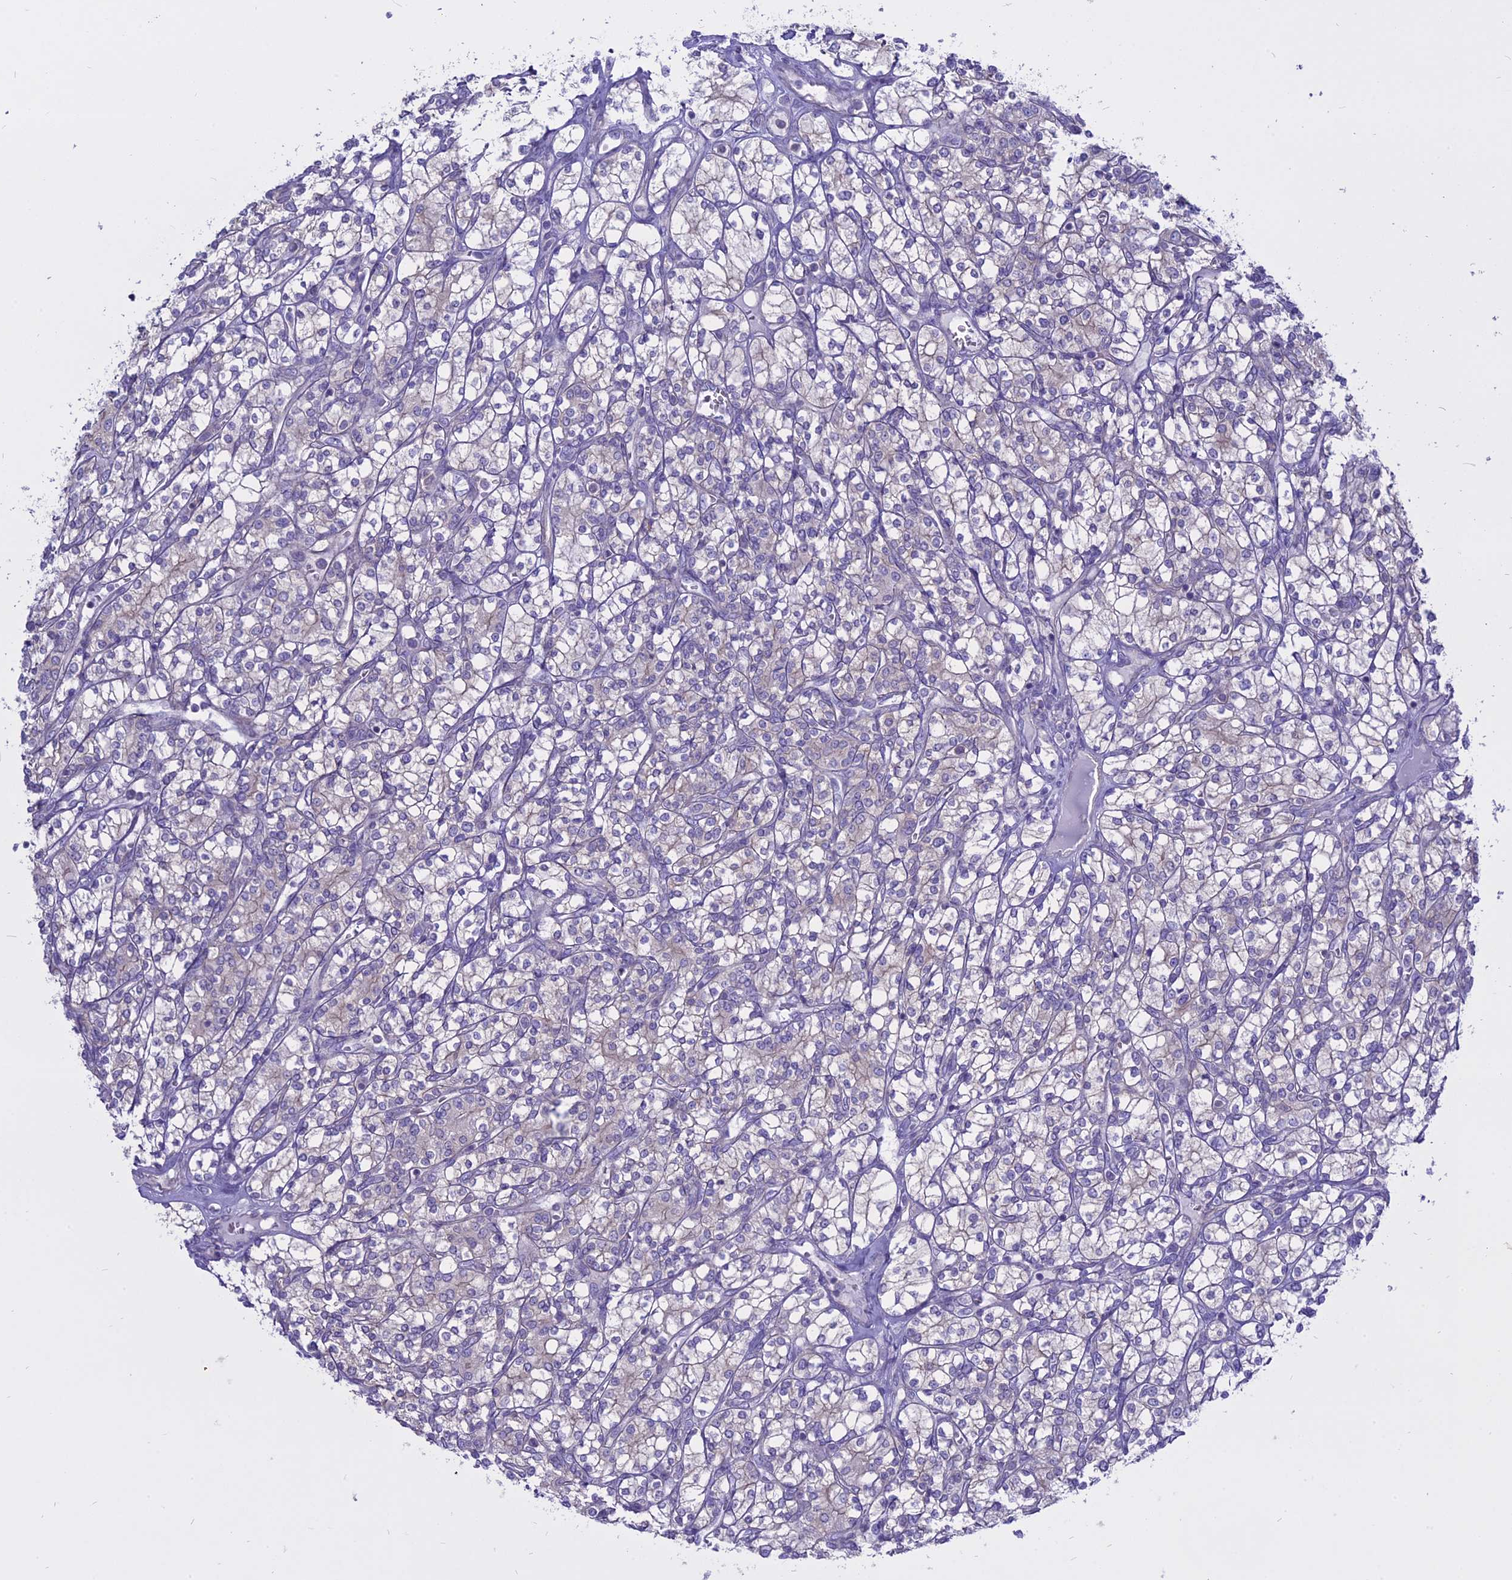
{"staining": {"intensity": "negative", "quantity": "none", "location": "none"}, "tissue": "renal cancer", "cell_type": "Tumor cells", "image_type": "cancer", "snomed": [{"axis": "morphology", "description": "Adenocarcinoma, NOS"}, {"axis": "topography", "description": "Kidney"}], "caption": "Tumor cells are negative for protein expression in human adenocarcinoma (renal).", "gene": "AHCYL1", "patient": {"sex": "male", "age": 77}}